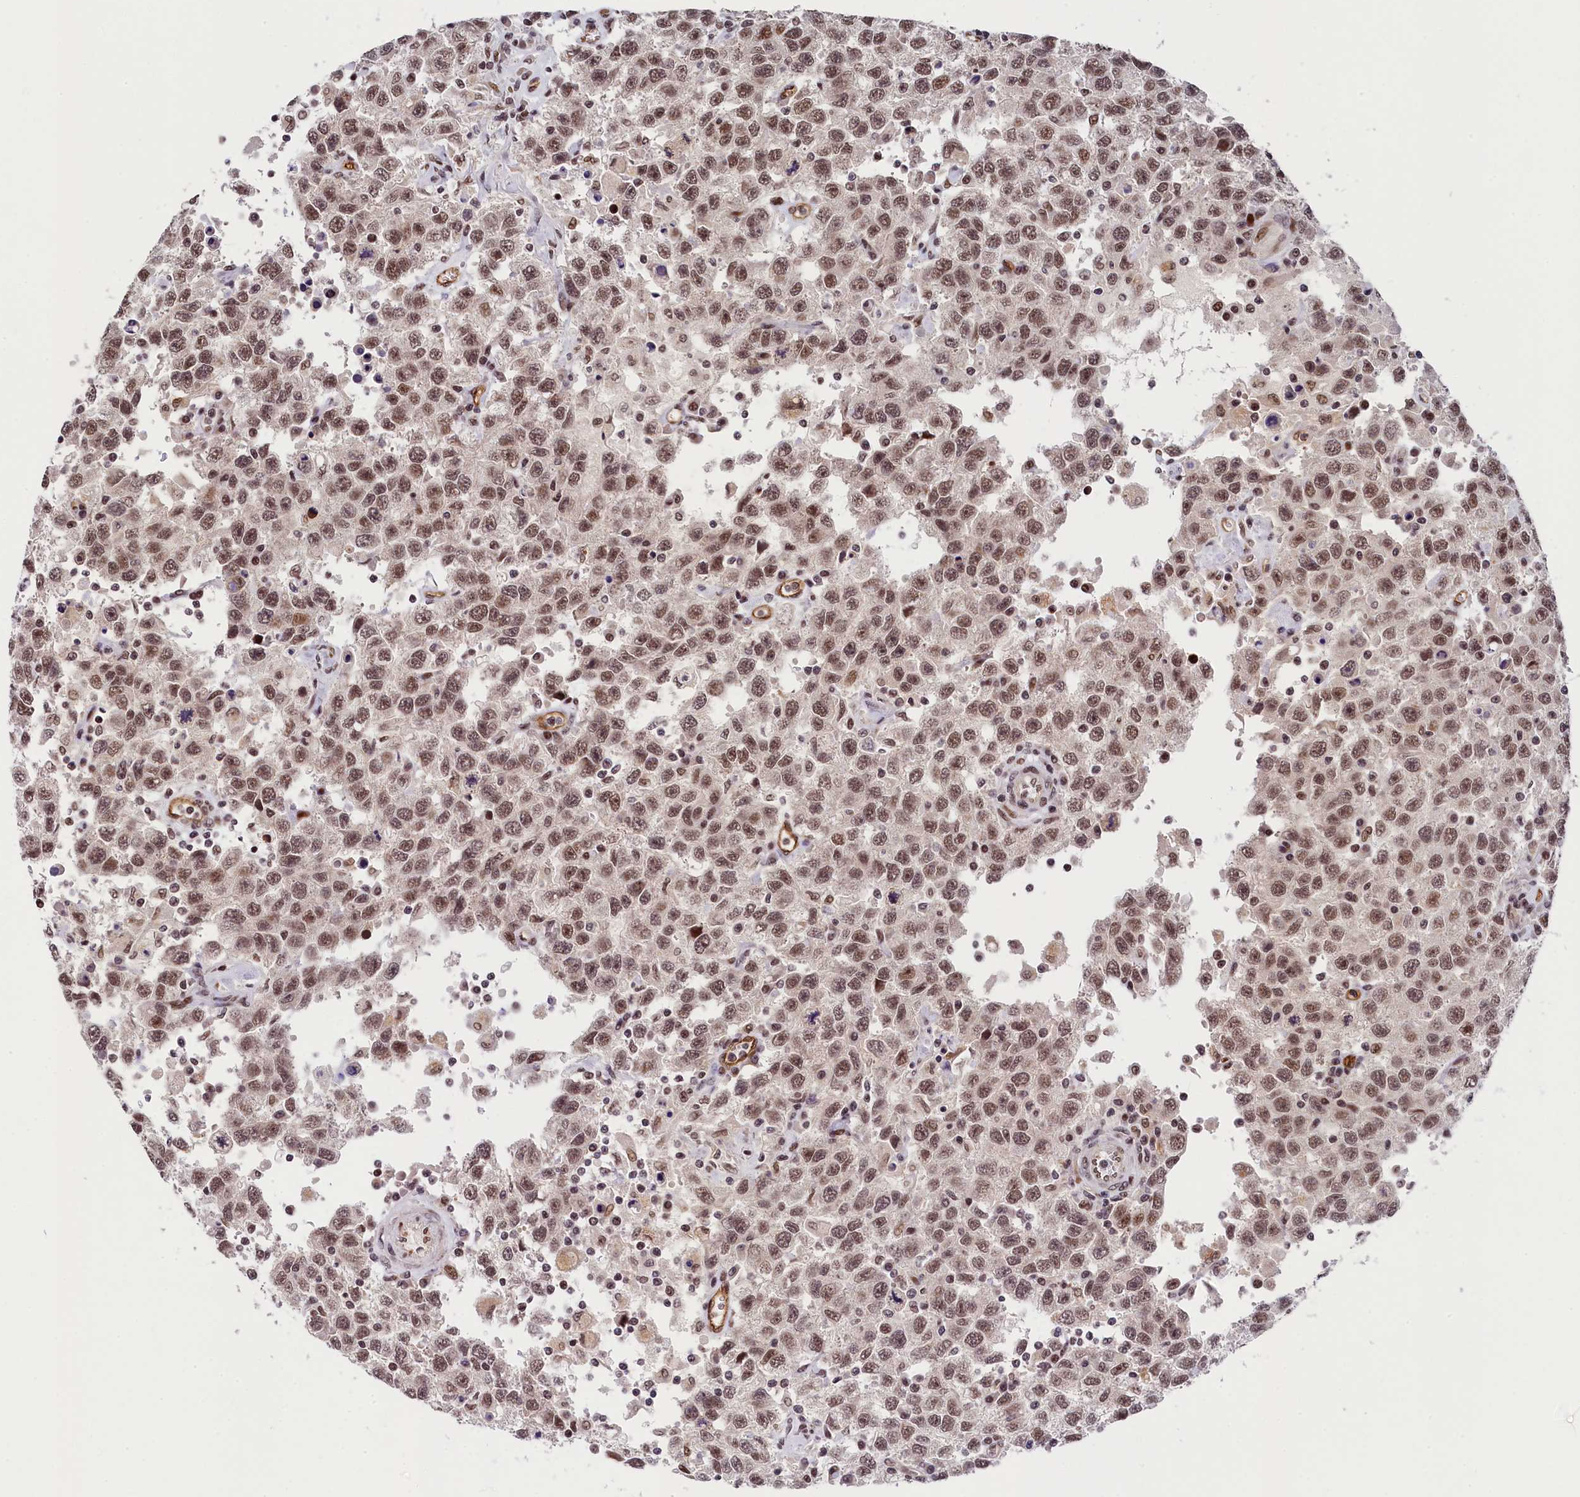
{"staining": {"intensity": "moderate", "quantity": ">75%", "location": "nuclear"}, "tissue": "testis cancer", "cell_type": "Tumor cells", "image_type": "cancer", "snomed": [{"axis": "morphology", "description": "Seminoma, NOS"}, {"axis": "topography", "description": "Testis"}], "caption": "Protein staining of testis cancer tissue shows moderate nuclear expression in about >75% of tumor cells.", "gene": "ADIG", "patient": {"sex": "male", "age": 41}}